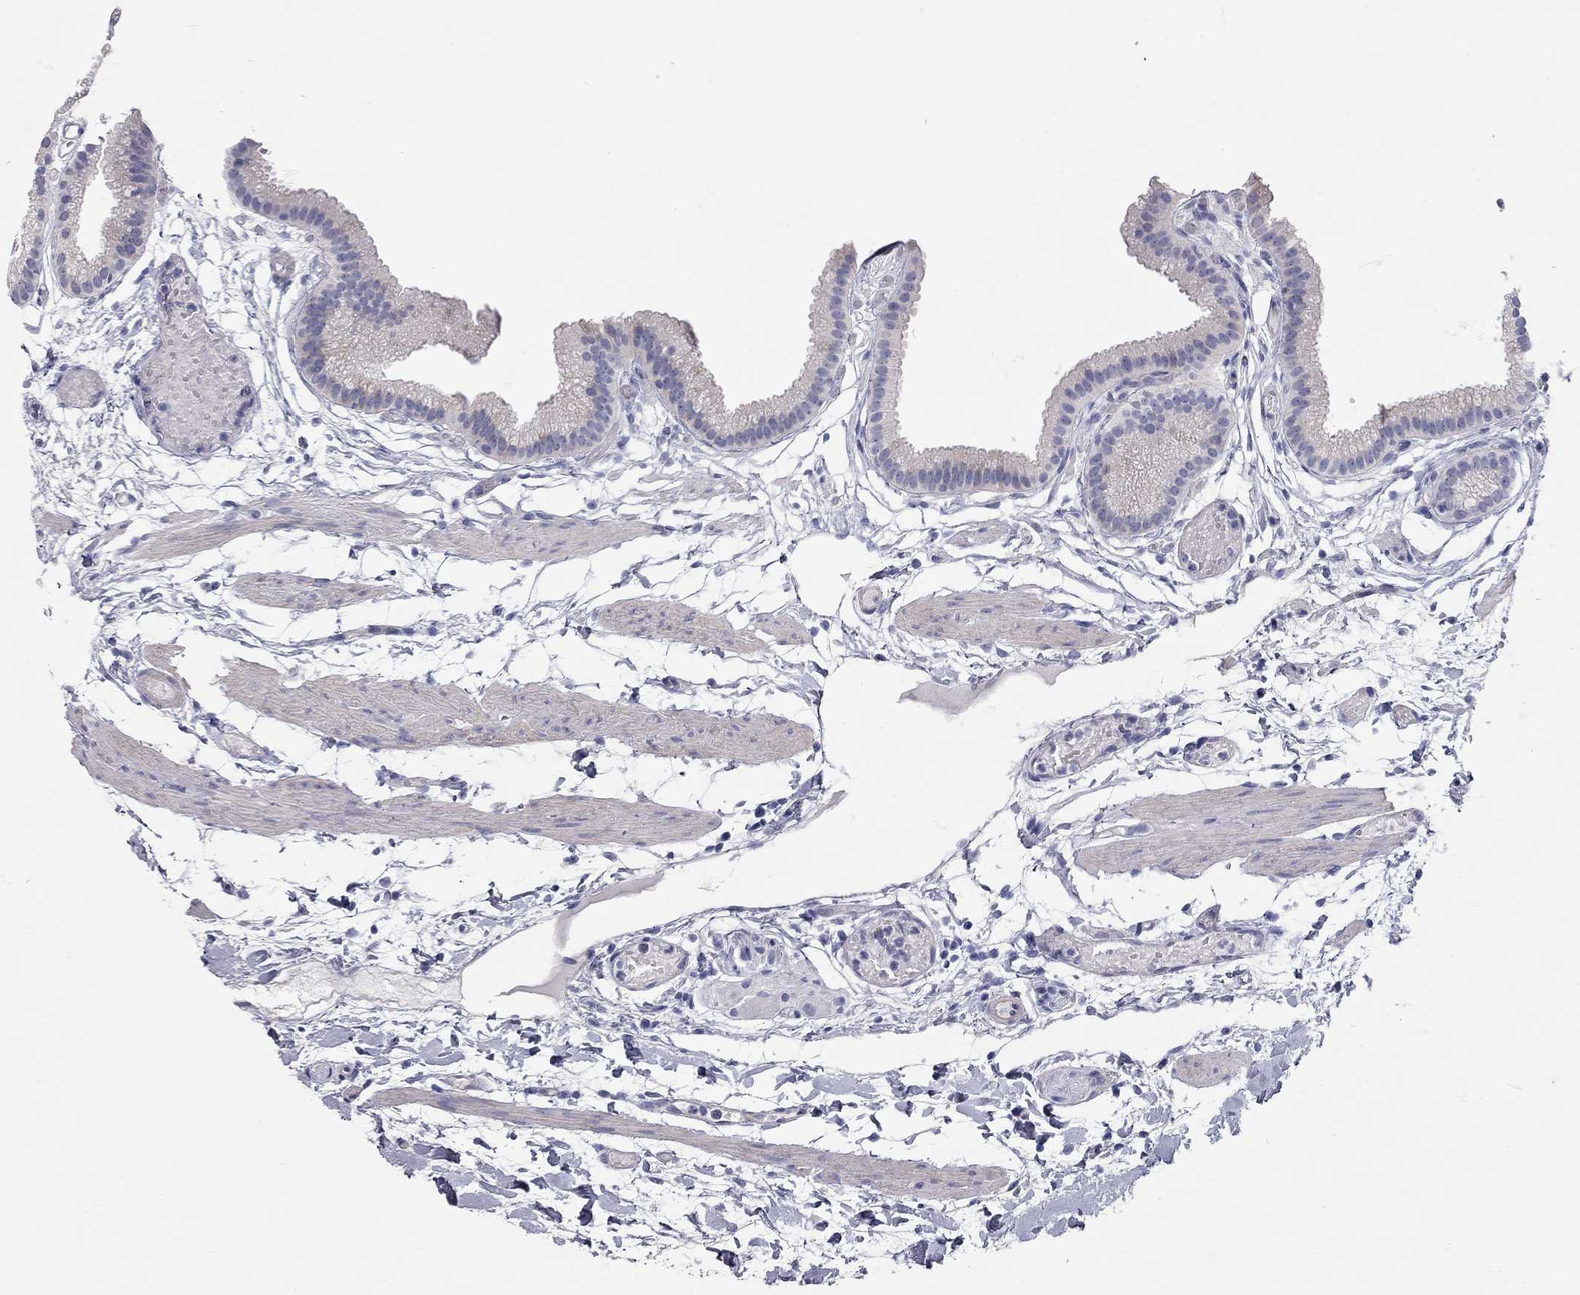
{"staining": {"intensity": "negative", "quantity": "none", "location": "none"}, "tissue": "gallbladder", "cell_type": "Glandular cells", "image_type": "normal", "snomed": [{"axis": "morphology", "description": "Normal tissue, NOS"}, {"axis": "topography", "description": "Gallbladder"}], "caption": "DAB immunohistochemical staining of benign human gallbladder demonstrates no significant expression in glandular cells. Nuclei are stained in blue.", "gene": "XAGE2", "patient": {"sex": "female", "age": 45}}